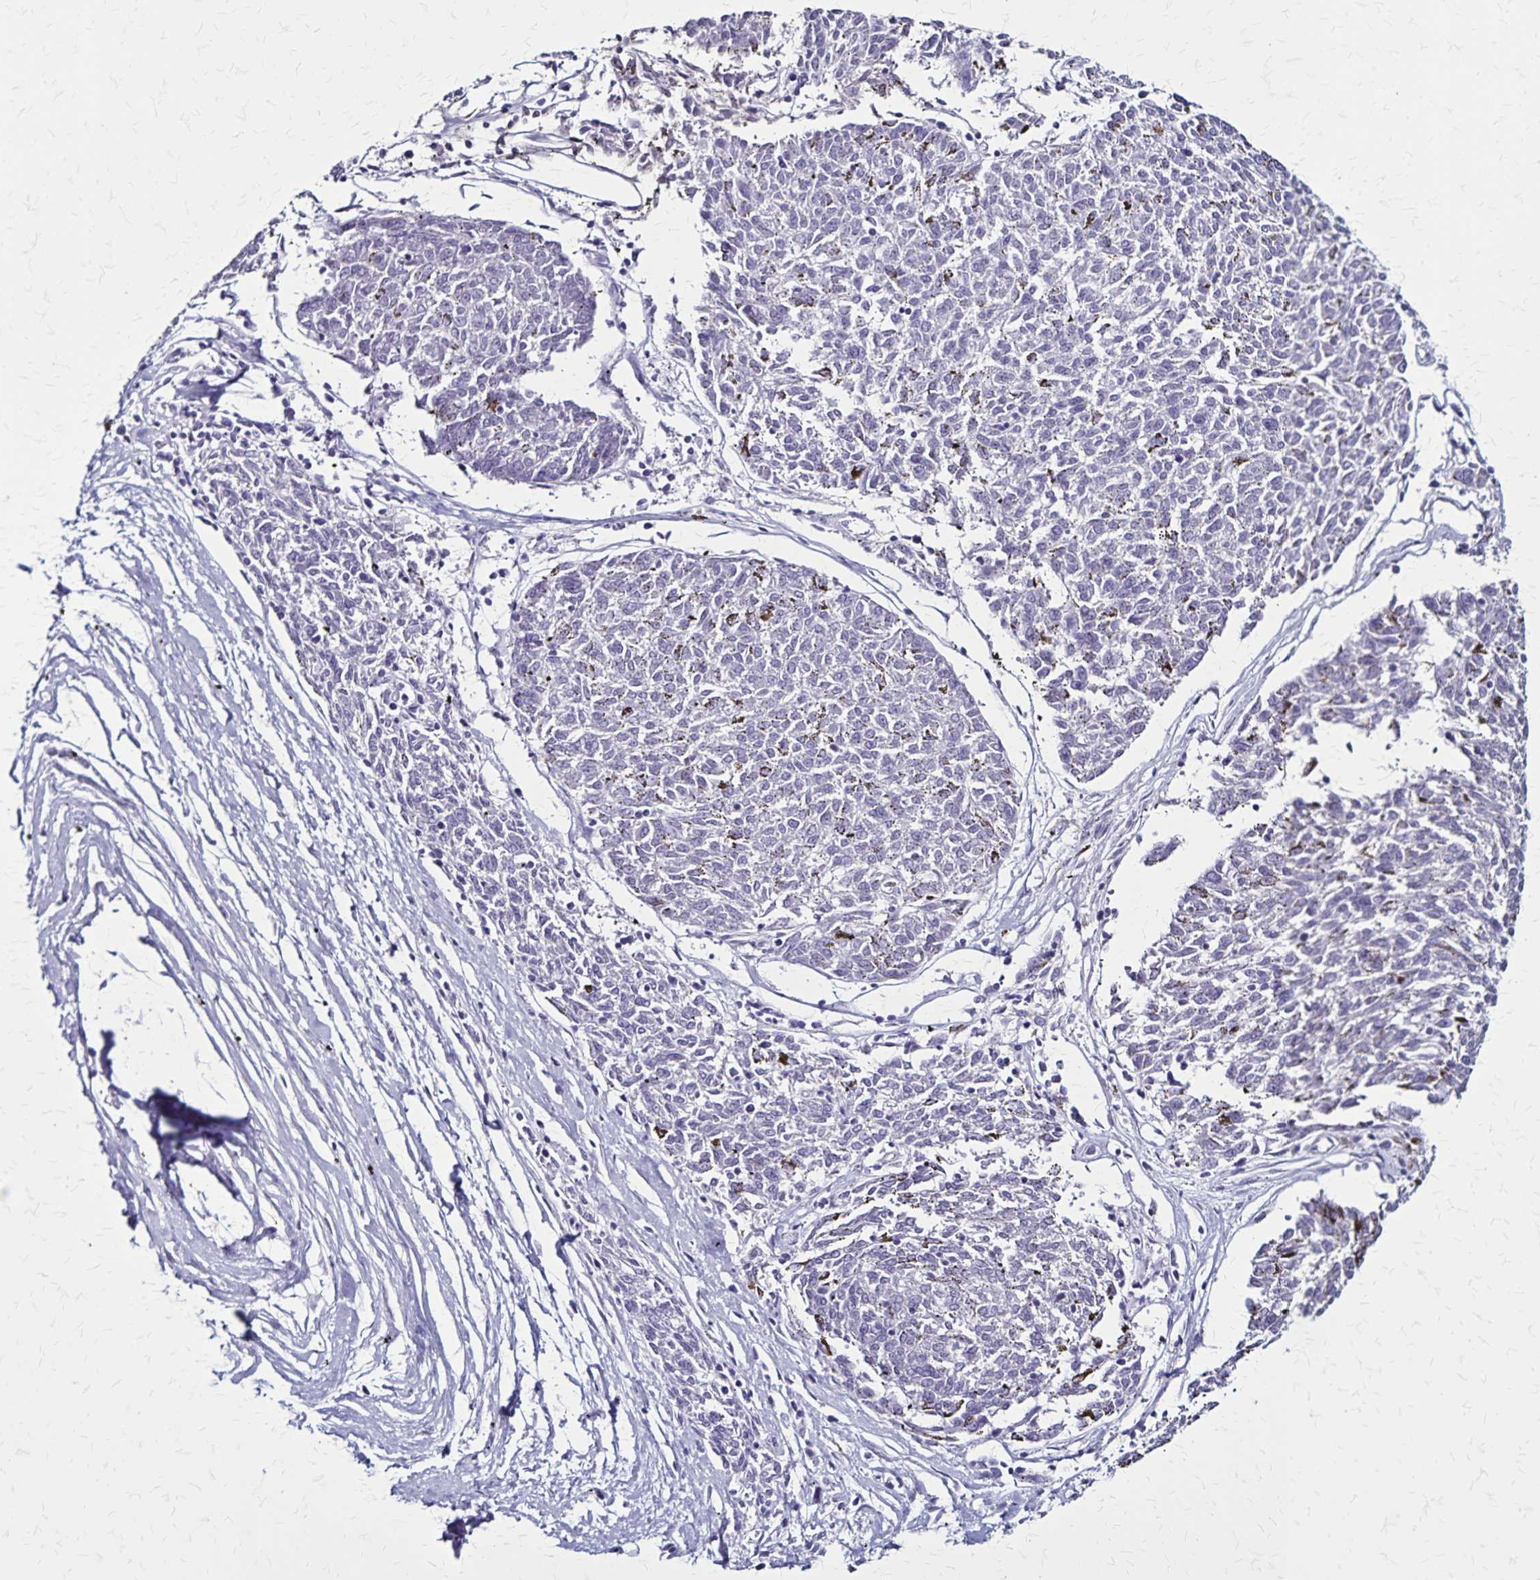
{"staining": {"intensity": "negative", "quantity": "none", "location": "none"}, "tissue": "melanoma", "cell_type": "Tumor cells", "image_type": "cancer", "snomed": [{"axis": "morphology", "description": "Malignant melanoma, NOS"}, {"axis": "topography", "description": "Skin"}], "caption": "This is an IHC image of melanoma. There is no staining in tumor cells.", "gene": "PLXNA4", "patient": {"sex": "female", "age": 72}}